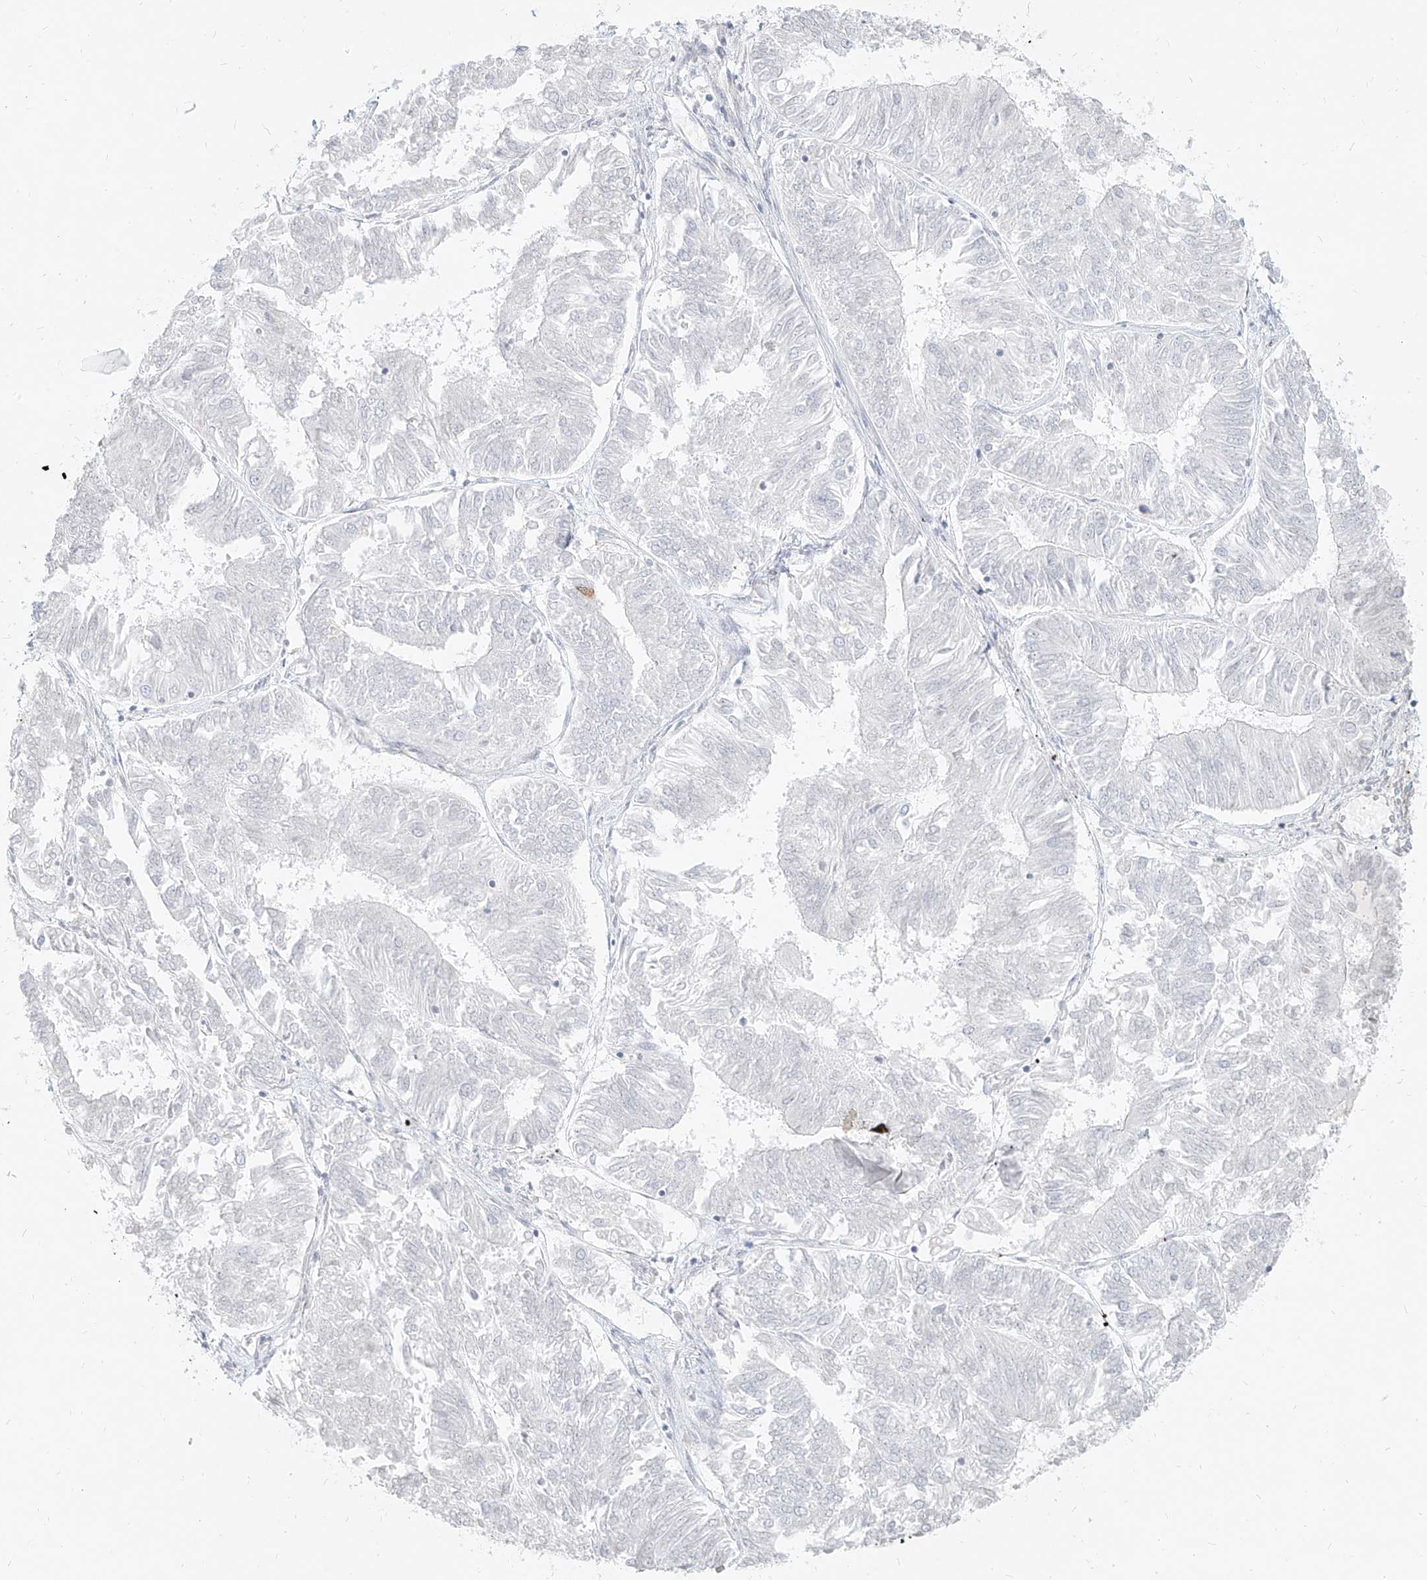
{"staining": {"intensity": "negative", "quantity": "none", "location": "none"}, "tissue": "endometrial cancer", "cell_type": "Tumor cells", "image_type": "cancer", "snomed": [{"axis": "morphology", "description": "Adenocarcinoma, NOS"}, {"axis": "topography", "description": "Endometrium"}], "caption": "Endometrial cancer was stained to show a protein in brown. There is no significant positivity in tumor cells.", "gene": "ITPKB", "patient": {"sex": "female", "age": 58}}